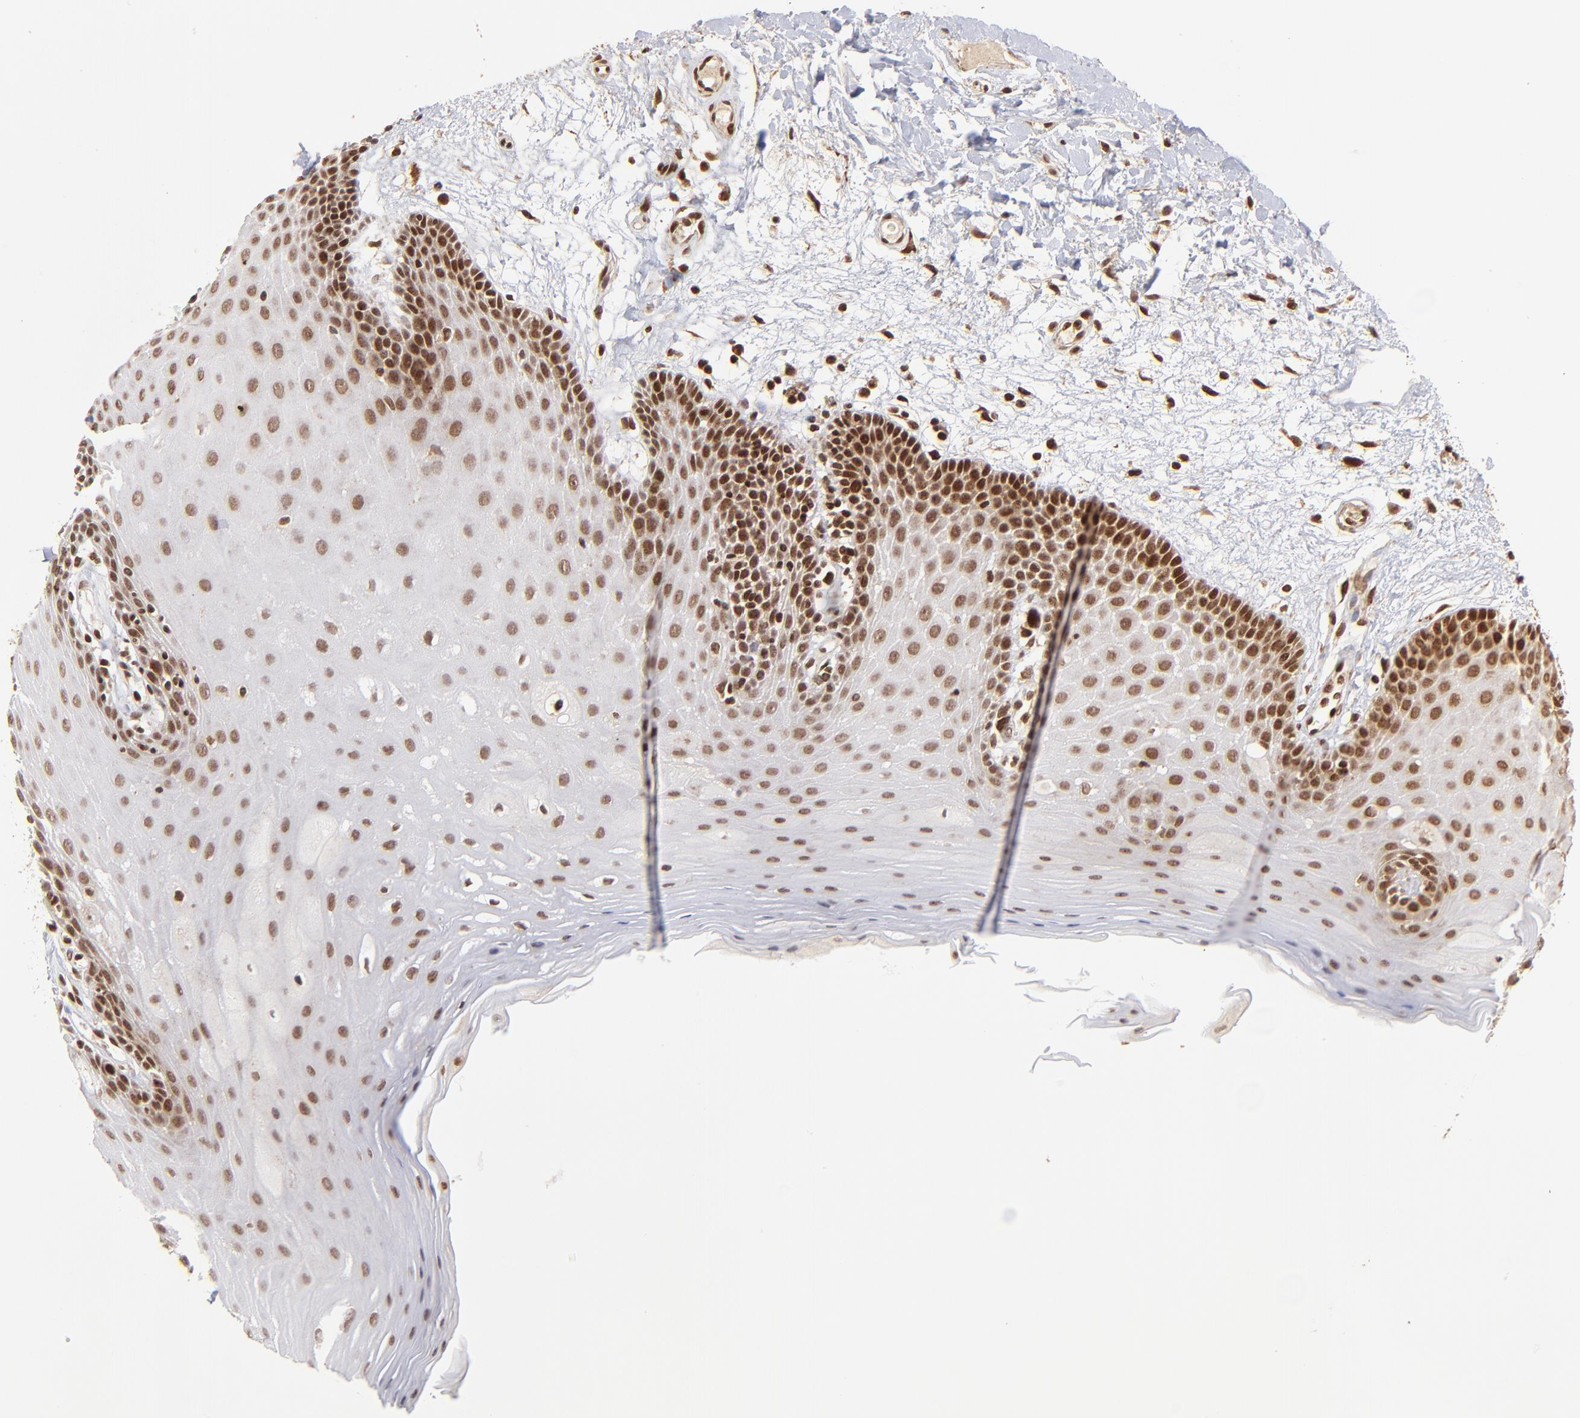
{"staining": {"intensity": "strong", "quantity": ">75%", "location": "nuclear"}, "tissue": "oral mucosa", "cell_type": "Squamous epithelial cells", "image_type": "normal", "snomed": [{"axis": "morphology", "description": "Normal tissue, NOS"}, {"axis": "morphology", "description": "Squamous cell carcinoma, NOS"}, {"axis": "topography", "description": "Skeletal muscle"}, {"axis": "topography", "description": "Oral tissue"}, {"axis": "topography", "description": "Head-Neck"}], "caption": "Immunohistochemical staining of benign human oral mucosa exhibits strong nuclear protein positivity in about >75% of squamous epithelial cells.", "gene": "MED15", "patient": {"sex": "male", "age": 71}}